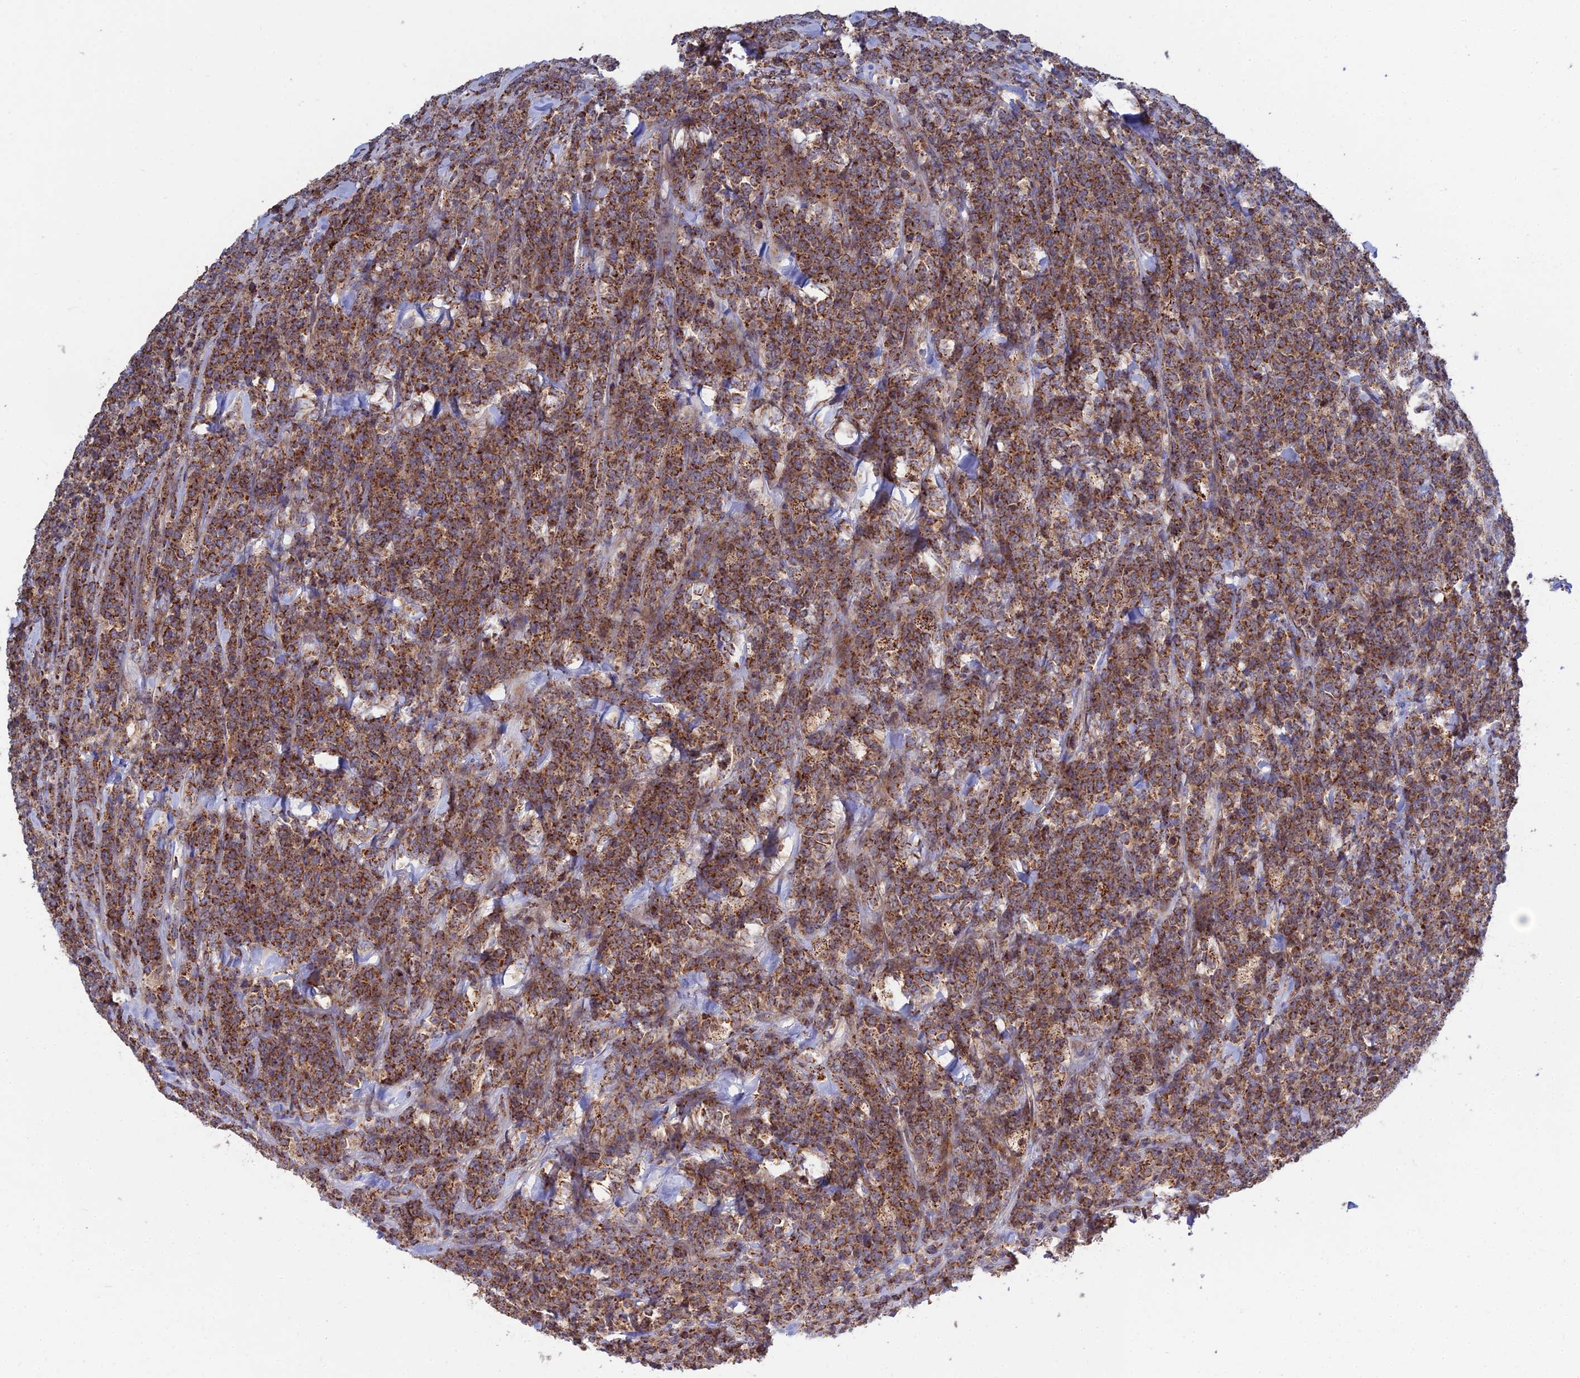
{"staining": {"intensity": "moderate", "quantity": ">75%", "location": "cytoplasmic/membranous"}, "tissue": "lymphoma", "cell_type": "Tumor cells", "image_type": "cancer", "snomed": [{"axis": "morphology", "description": "Malignant lymphoma, non-Hodgkin's type, High grade"}, {"axis": "topography", "description": "Small intestine"}], "caption": "Immunohistochemistry (IHC) photomicrograph of lymphoma stained for a protein (brown), which shows medium levels of moderate cytoplasmic/membranous positivity in approximately >75% of tumor cells.", "gene": "RIC8B", "patient": {"sex": "male", "age": 8}}